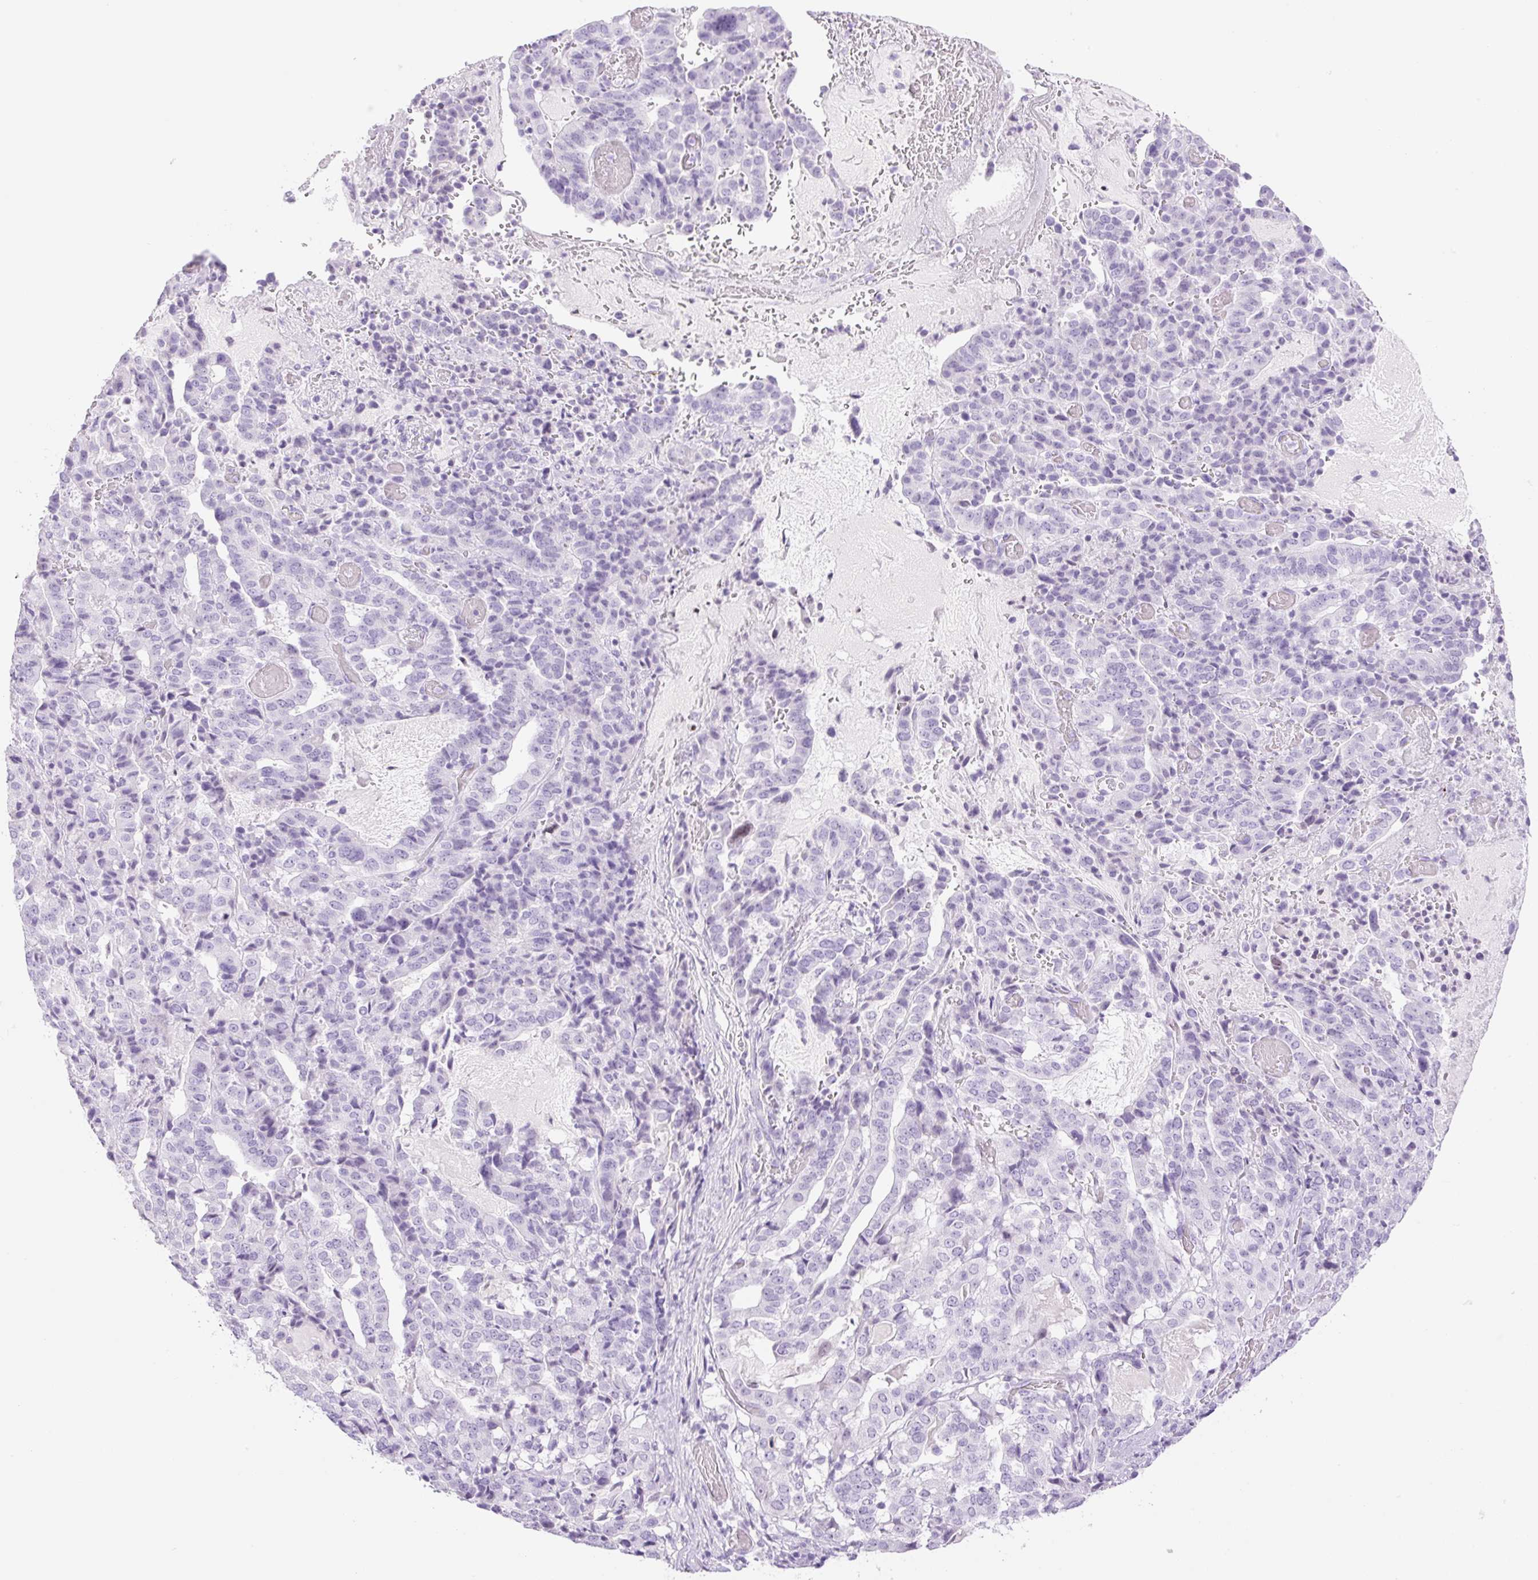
{"staining": {"intensity": "negative", "quantity": "none", "location": "none"}, "tissue": "stomach cancer", "cell_type": "Tumor cells", "image_type": "cancer", "snomed": [{"axis": "morphology", "description": "Adenocarcinoma, NOS"}, {"axis": "topography", "description": "Stomach"}], "caption": "Immunohistochemical staining of human stomach cancer (adenocarcinoma) displays no significant expression in tumor cells.", "gene": "SP140L", "patient": {"sex": "male", "age": 48}}